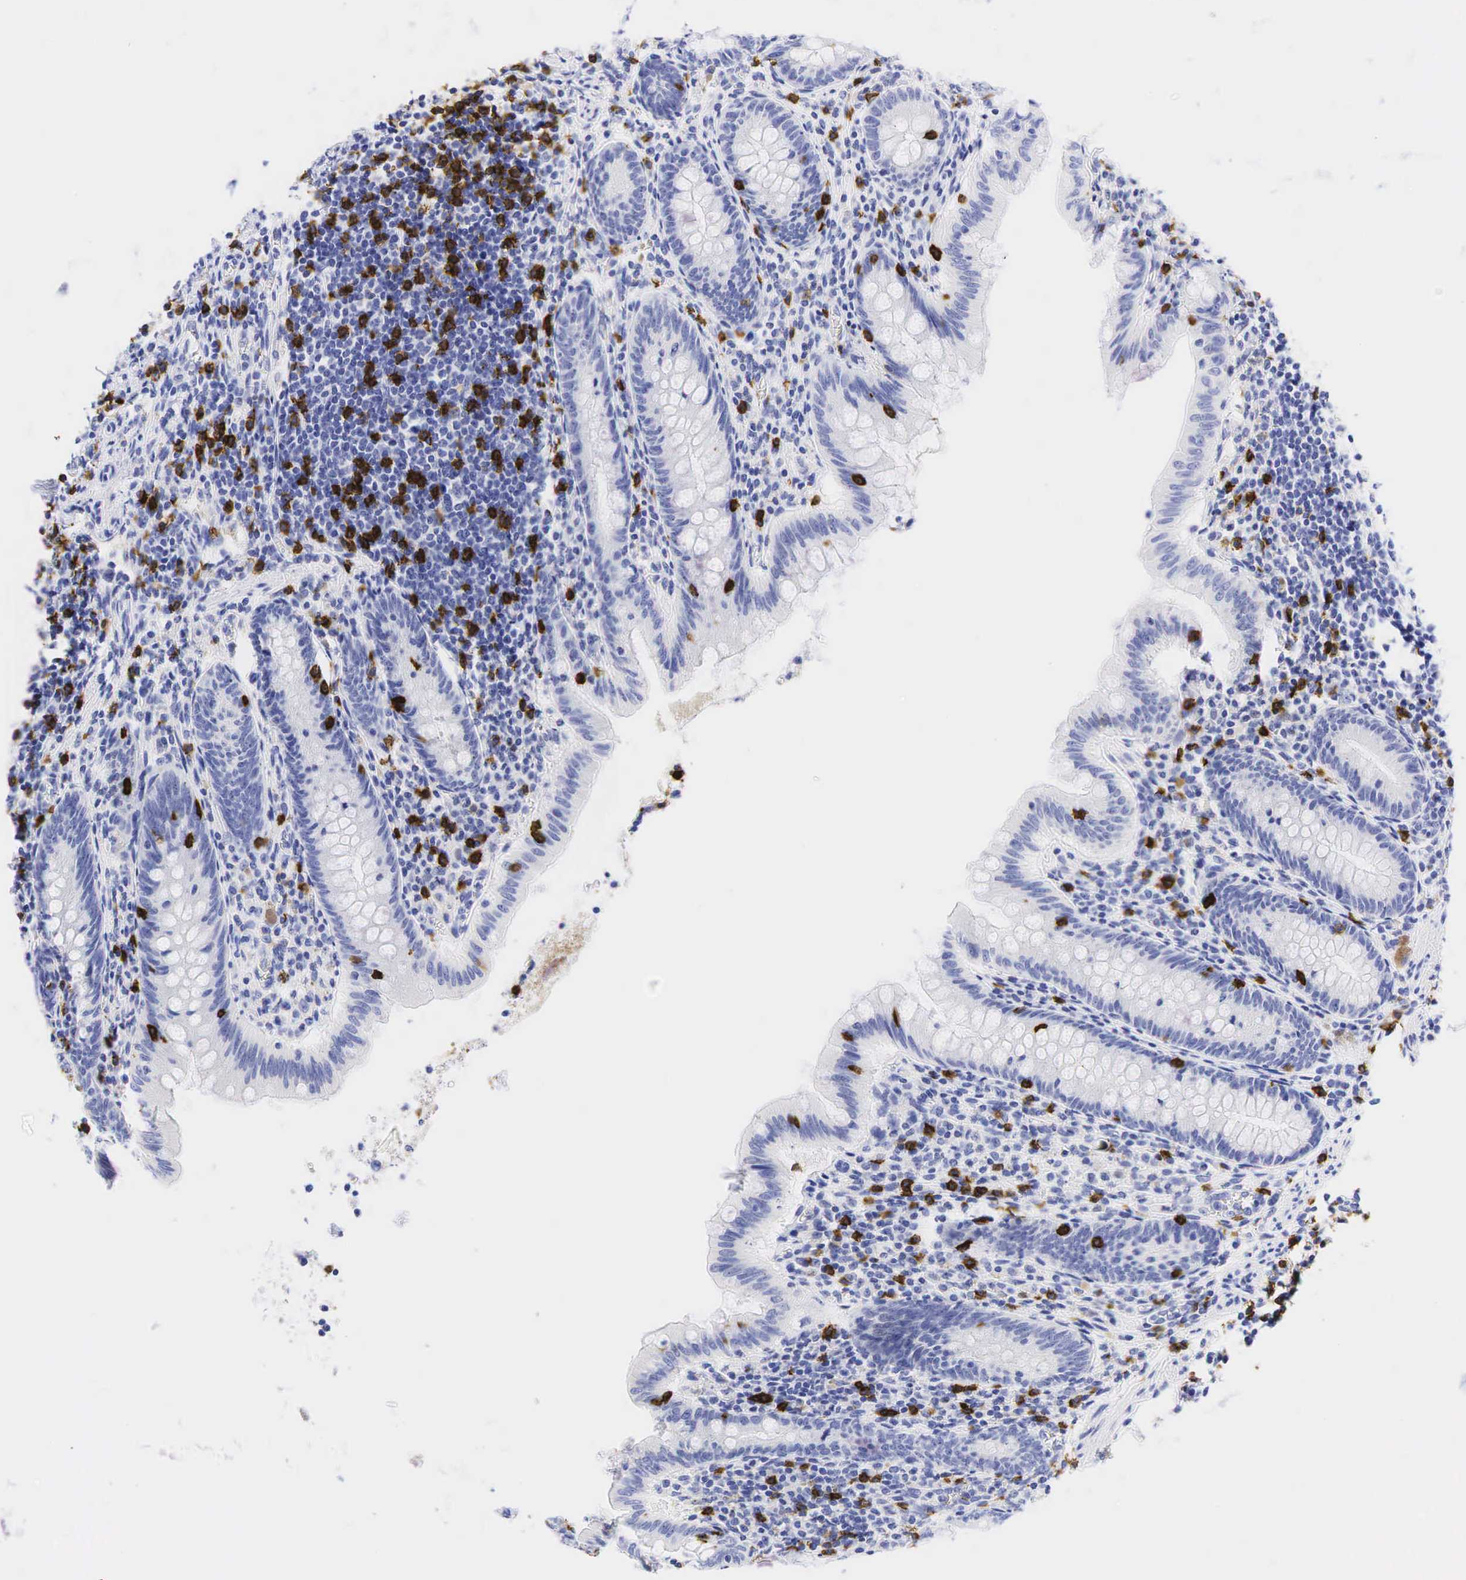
{"staining": {"intensity": "negative", "quantity": "none", "location": "none"}, "tissue": "appendix", "cell_type": "Glandular cells", "image_type": "normal", "snomed": [{"axis": "morphology", "description": "Normal tissue, NOS"}, {"axis": "topography", "description": "Appendix"}], "caption": "Immunohistochemical staining of normal human appendix displays no significant positivity in glandular cells. (IHC, brightfield microscopy, high magnification).", "gene": "CD8A", "patient": {"sex": "female", "age": 34}}